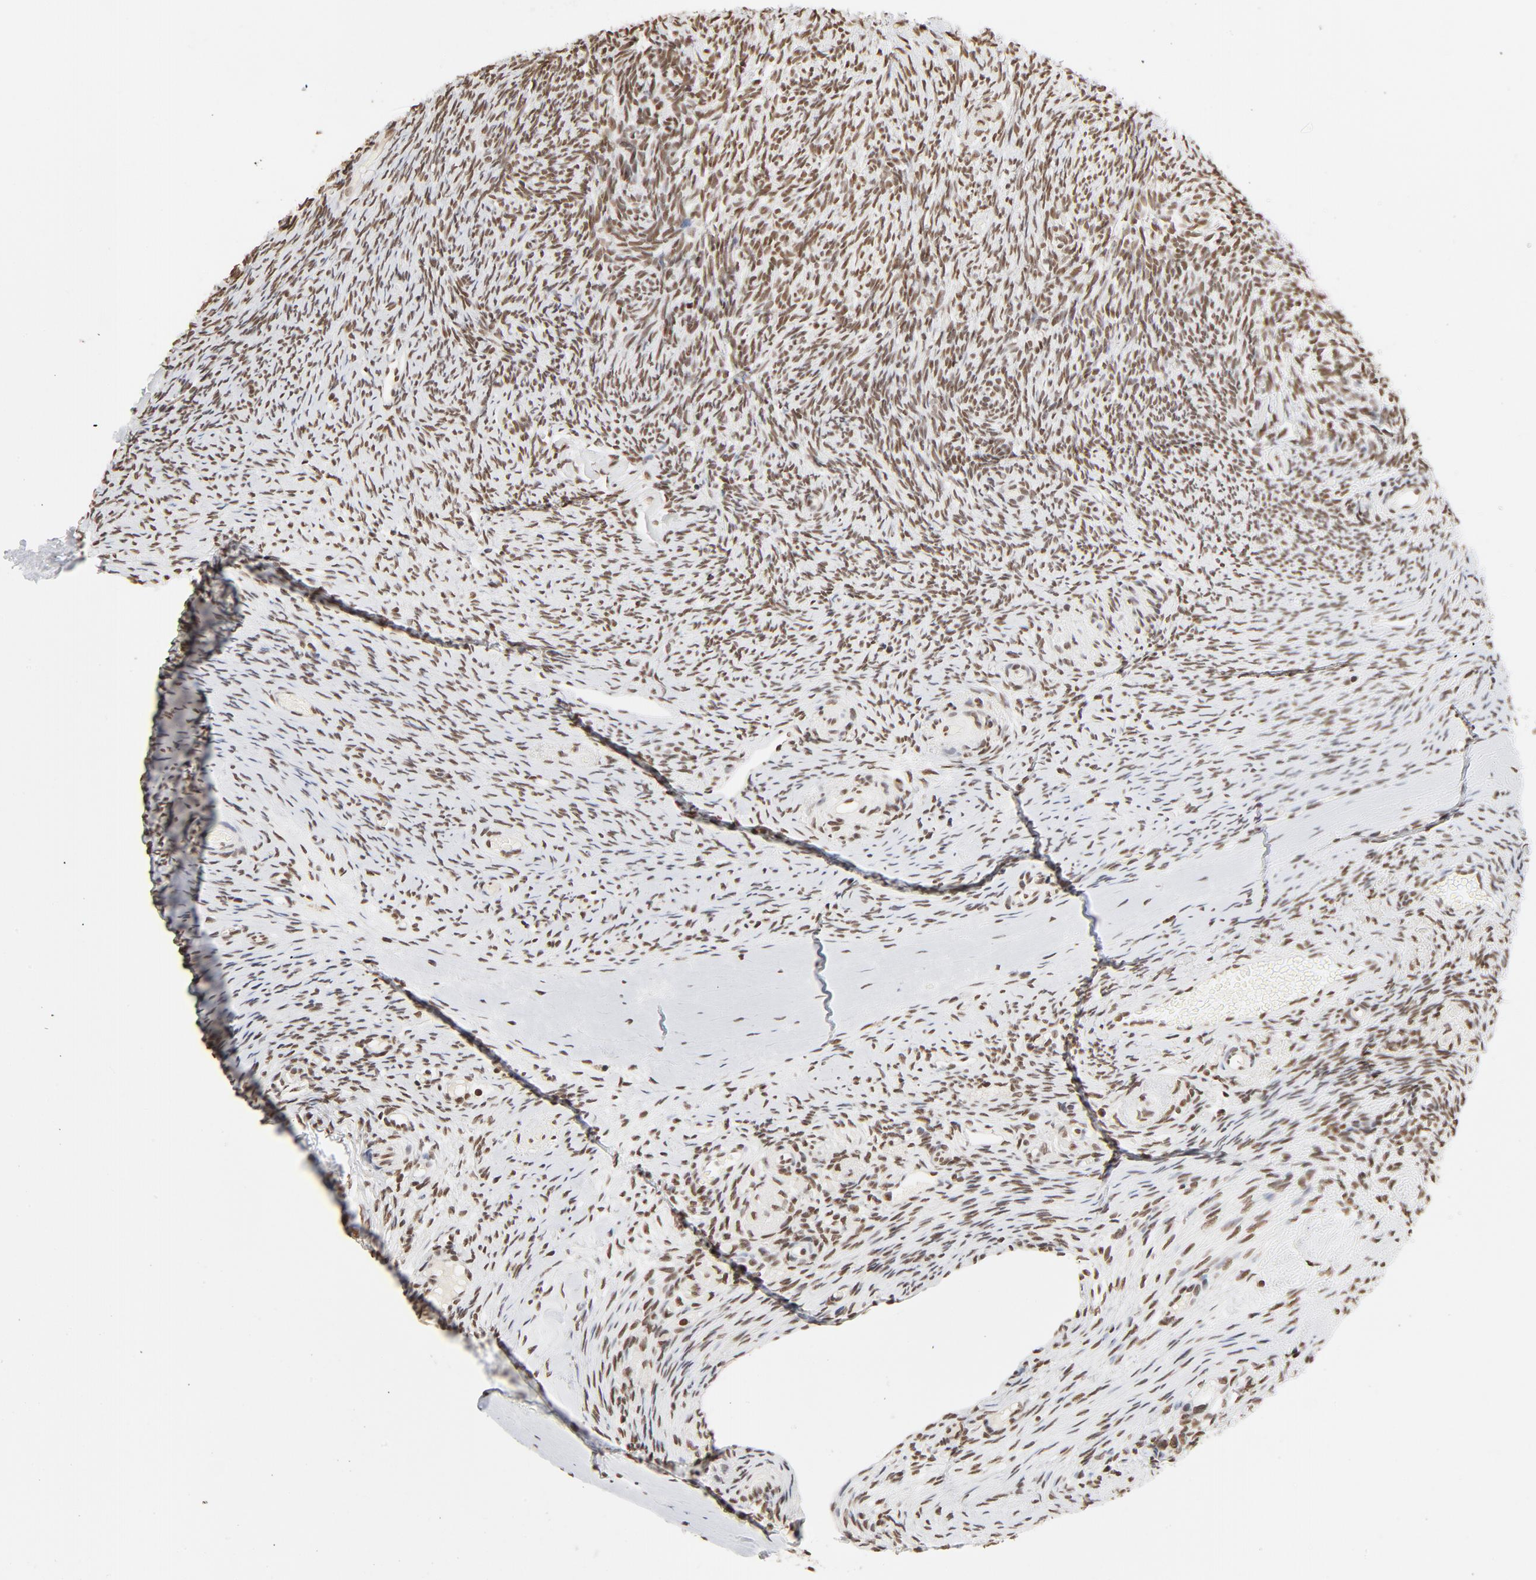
{"staining": {"intensity": "moderate", "quantity": ">75%", "location": "nuclear"}, "tissue": "ovary", "cell_type": "Ovarian stroma cells", "image_type": "normal", "snomed": [{"axis": "morphology", "description": "Normal tissue, NOS"}, {"axis": "topography", "description": "Ovary"}], "caption": "High-power microscopy captured an immunohistochemistry histopathology image of normal ovary, revealing moderate nuclear expression in about >75% of ovarian stroma cells.", "gene": "TP53BP1", "patient": {"sex": "female", "age": 60}}